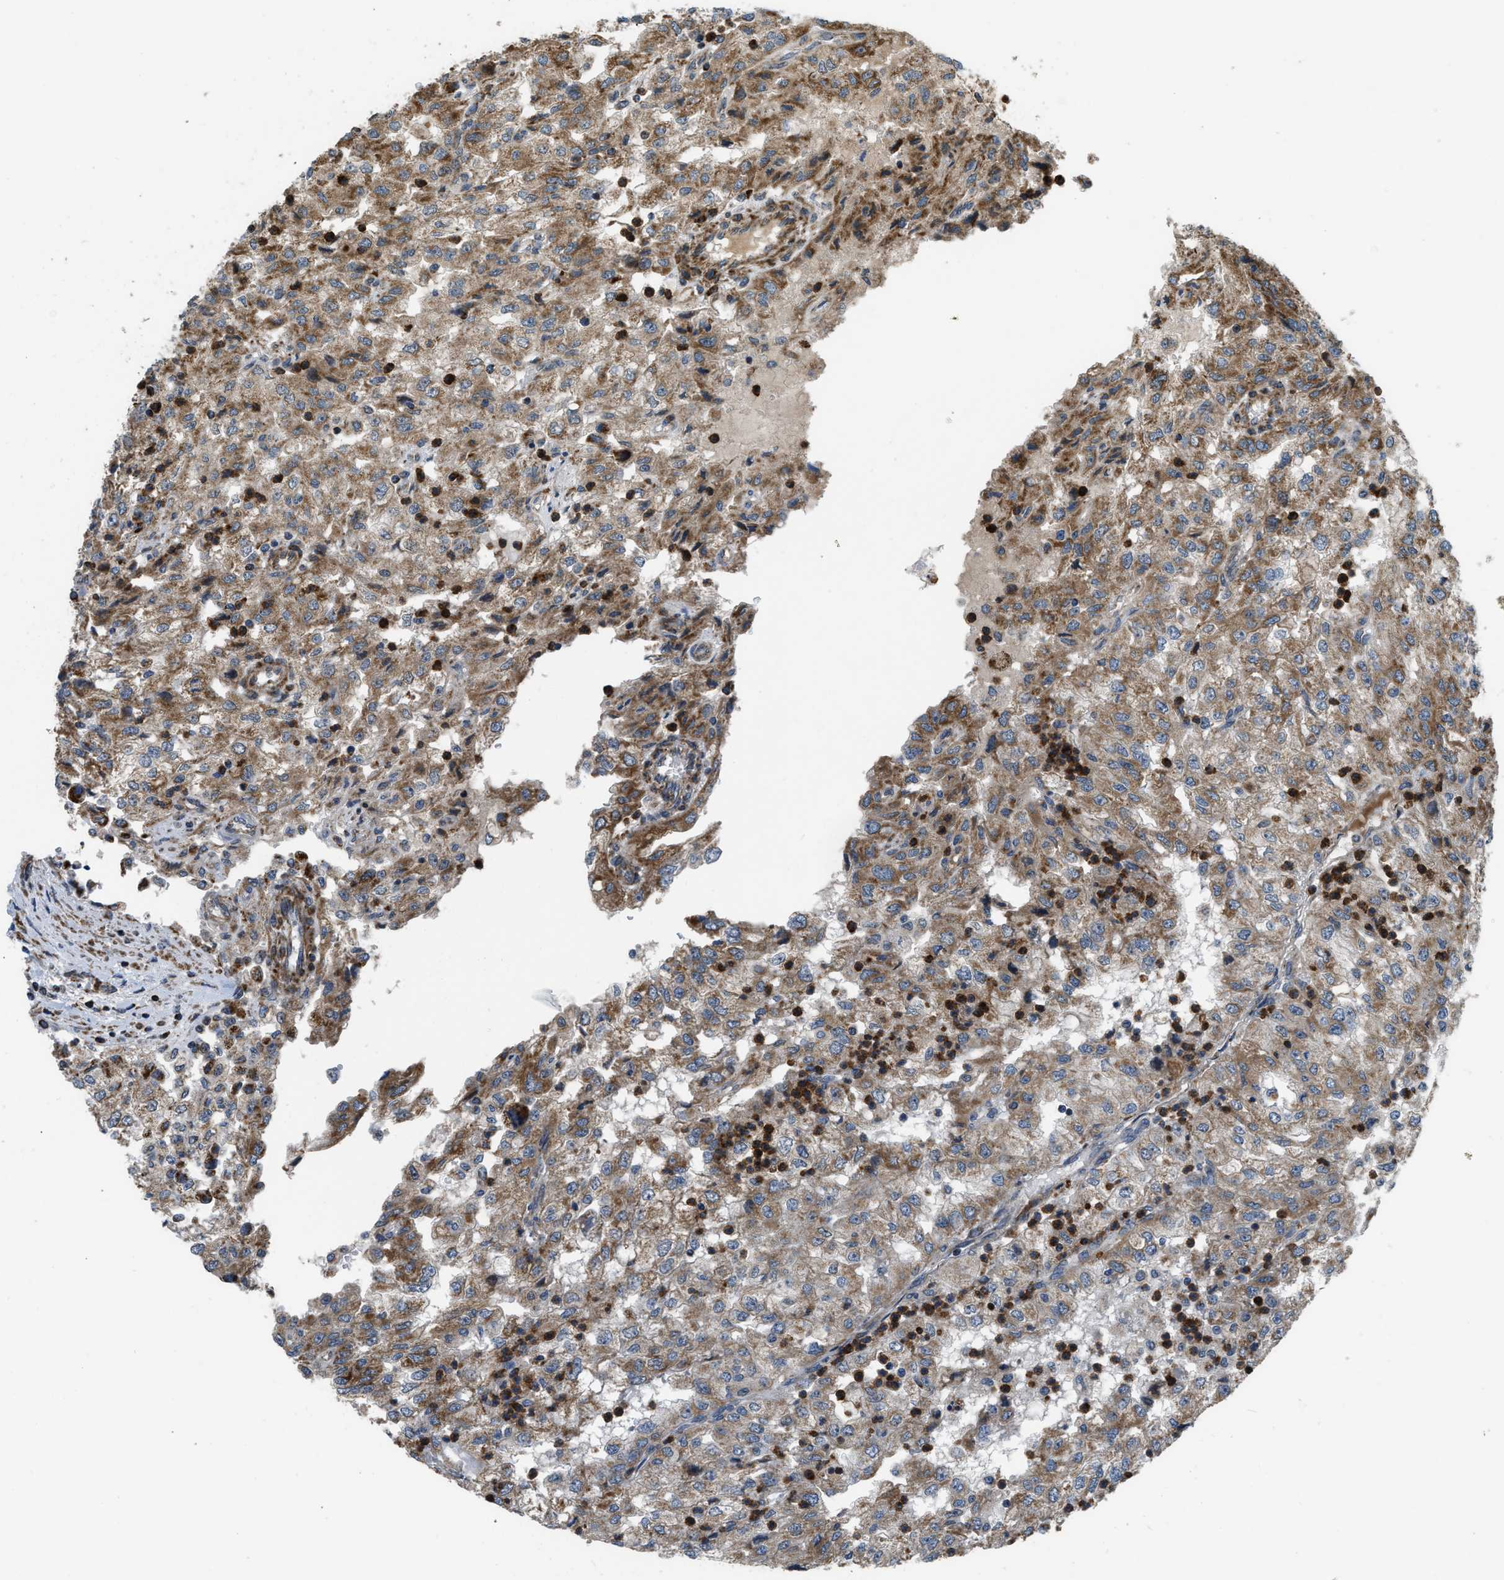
{"staining": {"intensity": "moderate", "quantity": ">75%", "location": "cytoplasmic/membranous"}, "tissue": "renal cancer", "cell_type": "Tumor cells", "image_type": "cancer", "snomed": [{"axis": "morphology", "description": "Adenocarcinoma, NOS"}, {"axis": "topography", "description": "Kidney"}], "caption": "Tumor cells exhibit medium levels of moderate cytoplasmic/membranous positivity in about >75% of cells in adenocarcinoma (renal). The protein is stained brown, and the nuclei are stained in blue (DAB IHC with brightfield microscopy, high magnification).", "gene": "GSDME", "patient": {"sex": "female", "age": 54}}